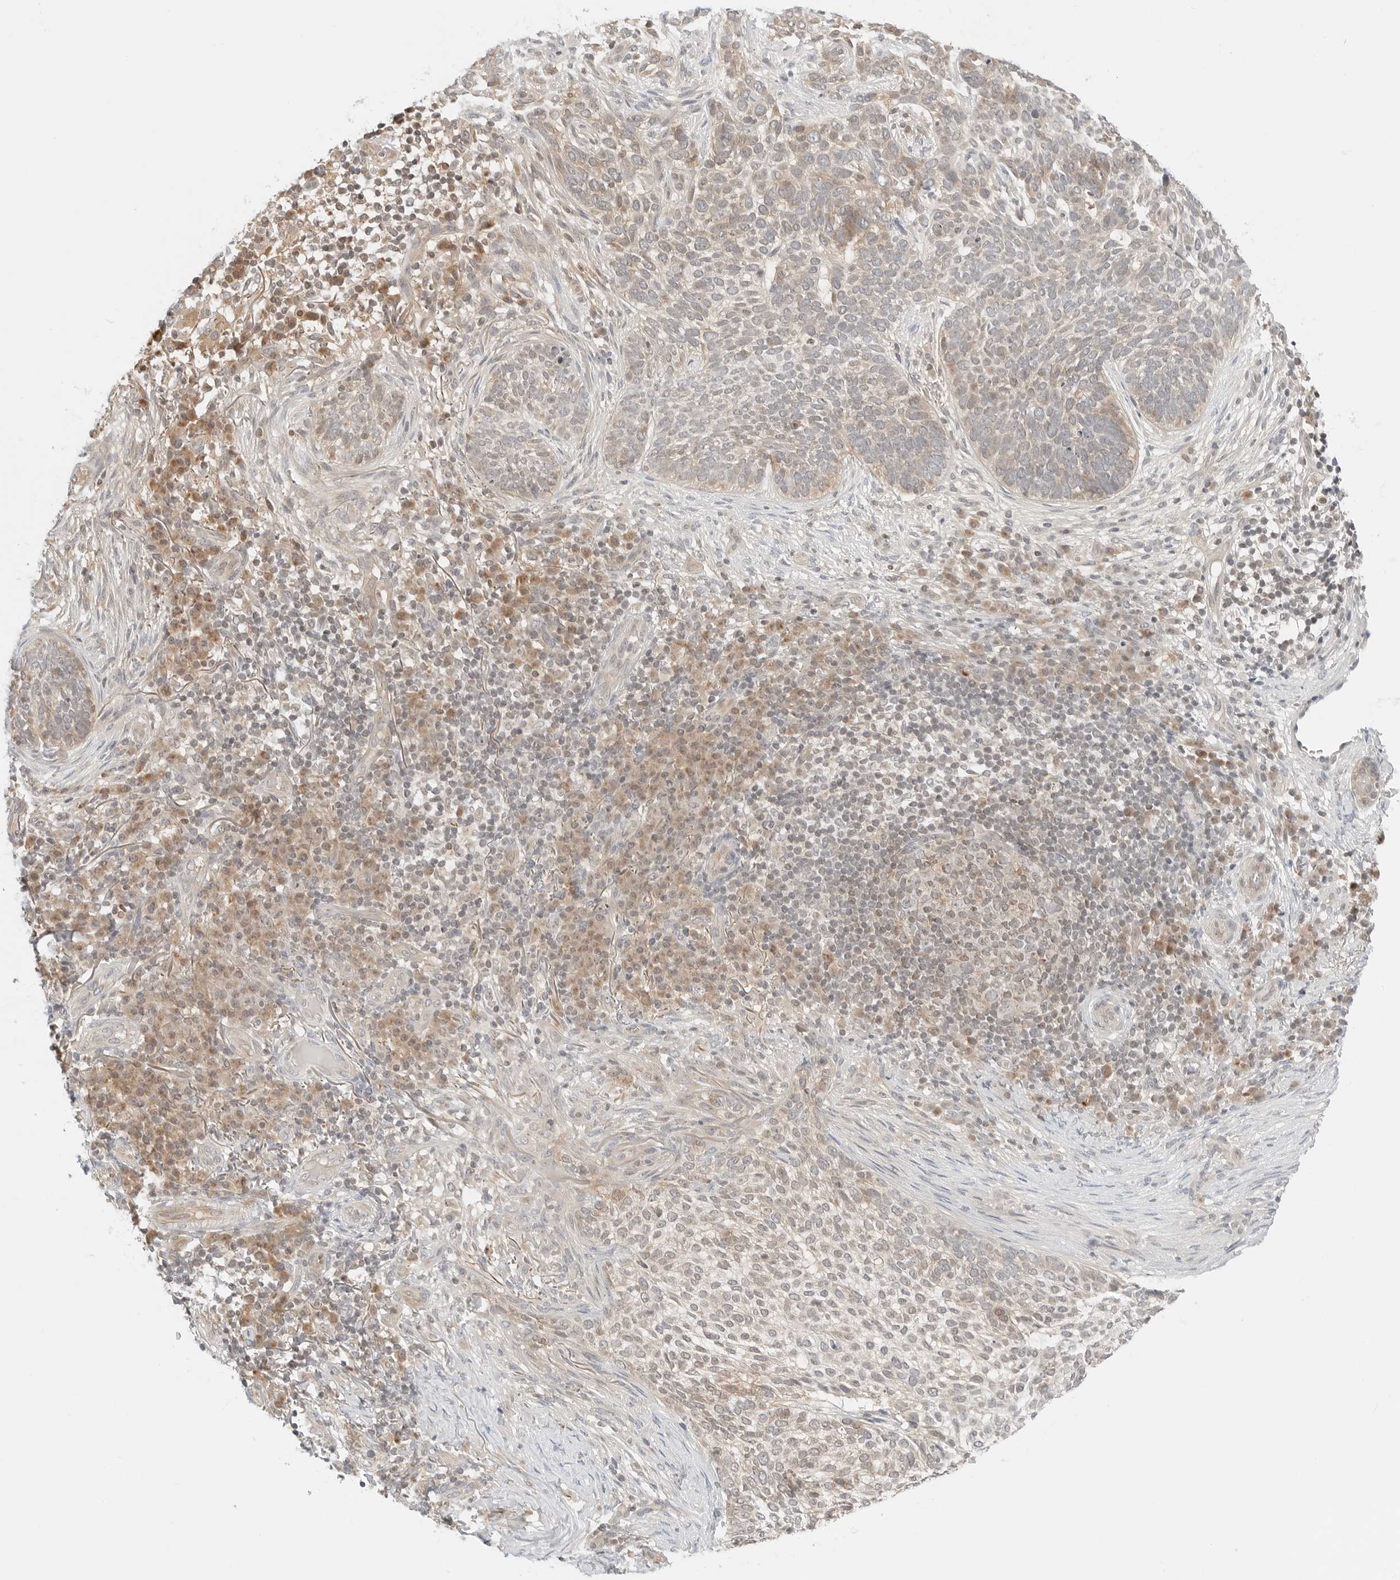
{"staining": {"intensity": "weak", "quantity": "25%-75%", "location": "cytoplasmic/membranous"}, "tissue": "skin cancer", "cell_type": "Tumor cells", "image_type": "cancer", "snomed": [{"axis": "morphology", "description": "Basal cell carcinoma"}, {"axis": "topography", "description": "Skin"}], "caption": "Immunohistochemical staining of skin cancer (basal cell carcinoma) exhibits weak cytoplasmic/membranous protein positivity in about 25%-75% of tumor cells. (DAB = brown stain, brightfield microscopy at high magnification).", "gene": "IQCC", "patient": {"sex": "female", "age": 64}}